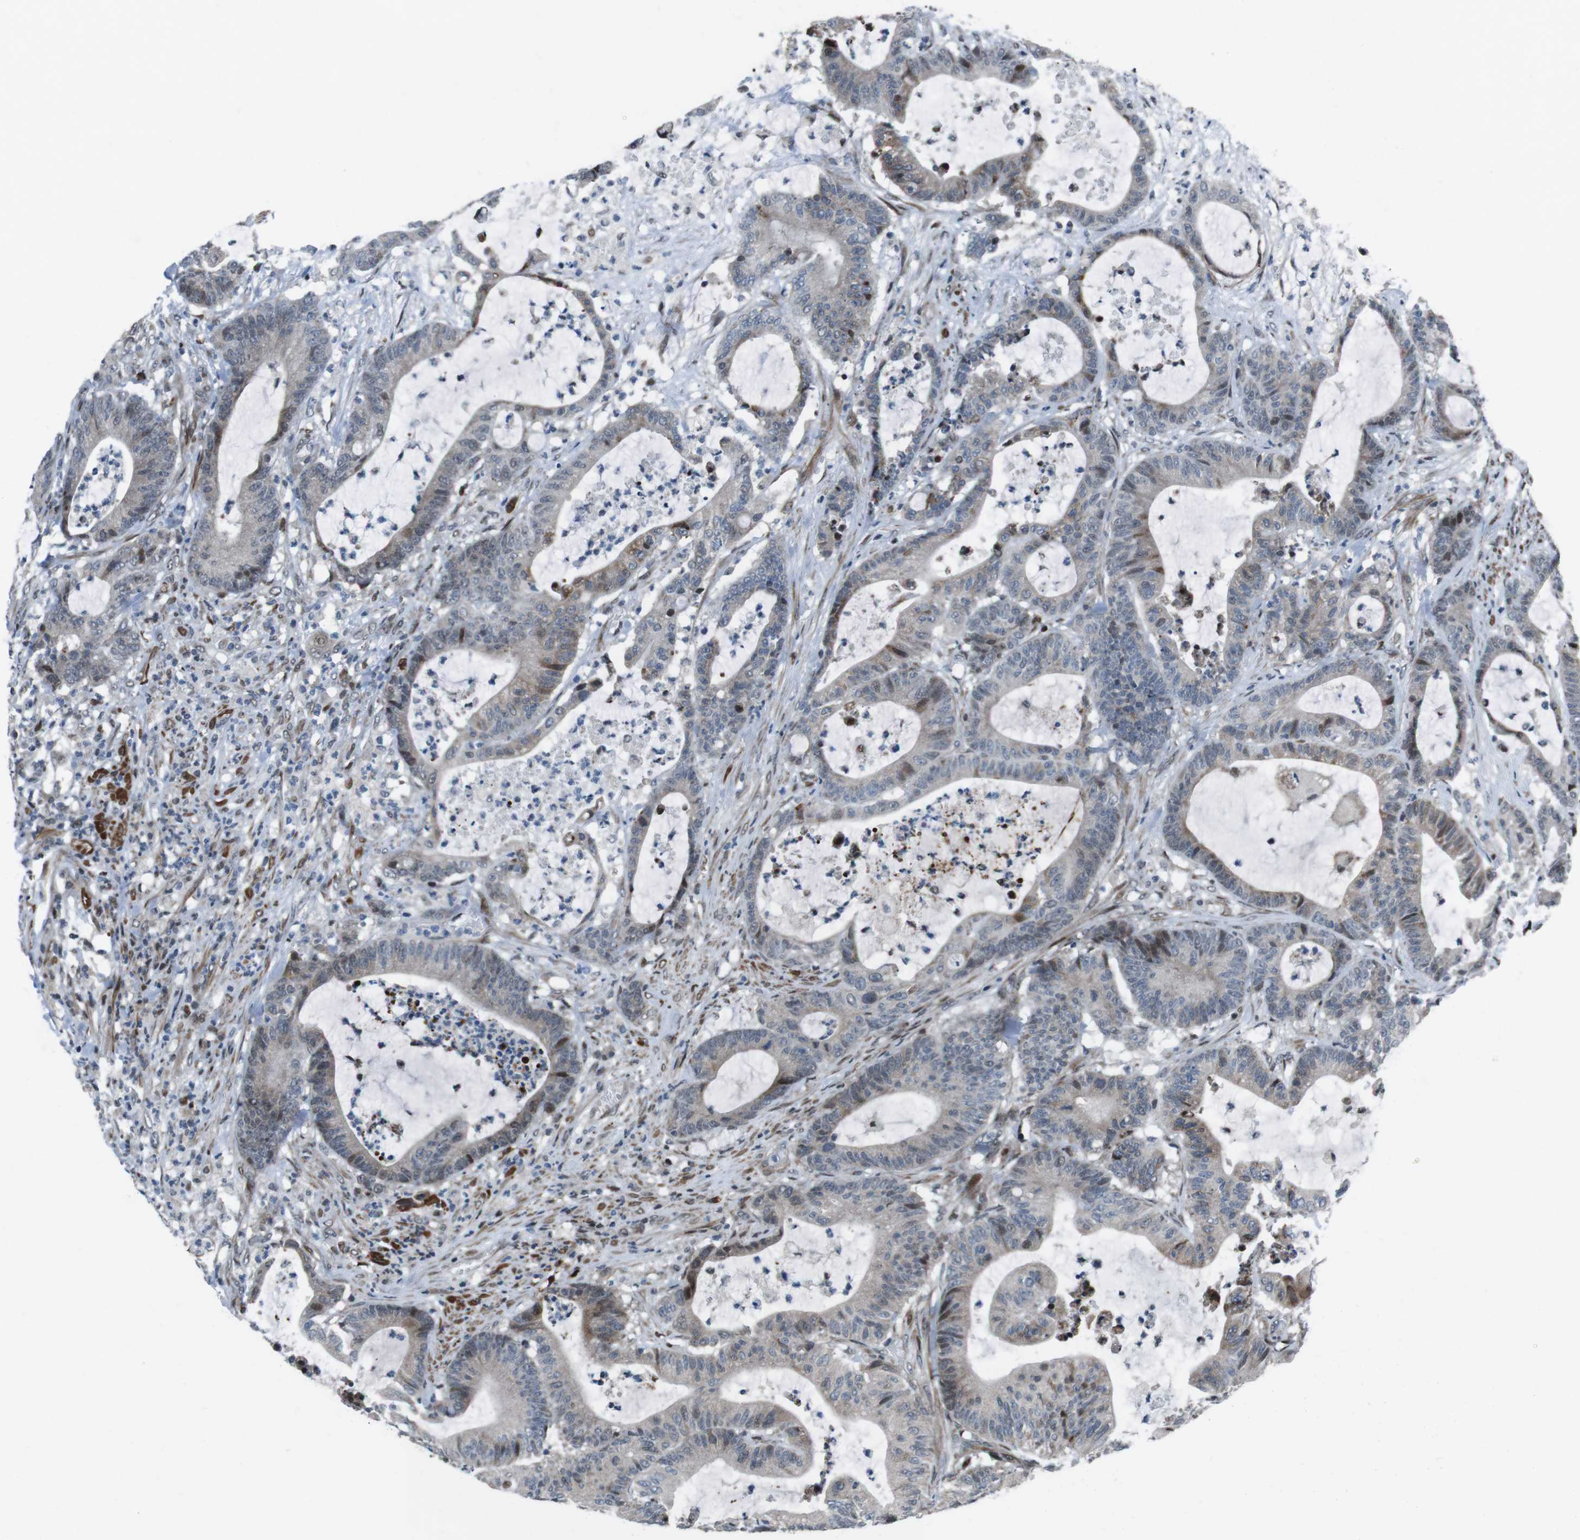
{"staining": {"intensity": "weak", "quantity": "<25%", "location": "cytoplasmic/membranous,nuclear"}, "tissue": "colorectal cancer", "cell_type": "Tumor cells", "image_type": "cancer", "snomed": [{"axis": "morphology", "description": "Adenocarcinoma, NOS"}, {"axis": "topography", "description": "Colon"}], "caption": "The immunohistochemistry (IHC) histopathology image has no significant positivity in tumor cells of colorectal cancer (adenocarcinoma) tissue. (DAB immunohistochemistry visualized using brightfield microscopy, high magnification).", "gene": "PBRM1", "patient": {"sex": "female", "age": 84}}